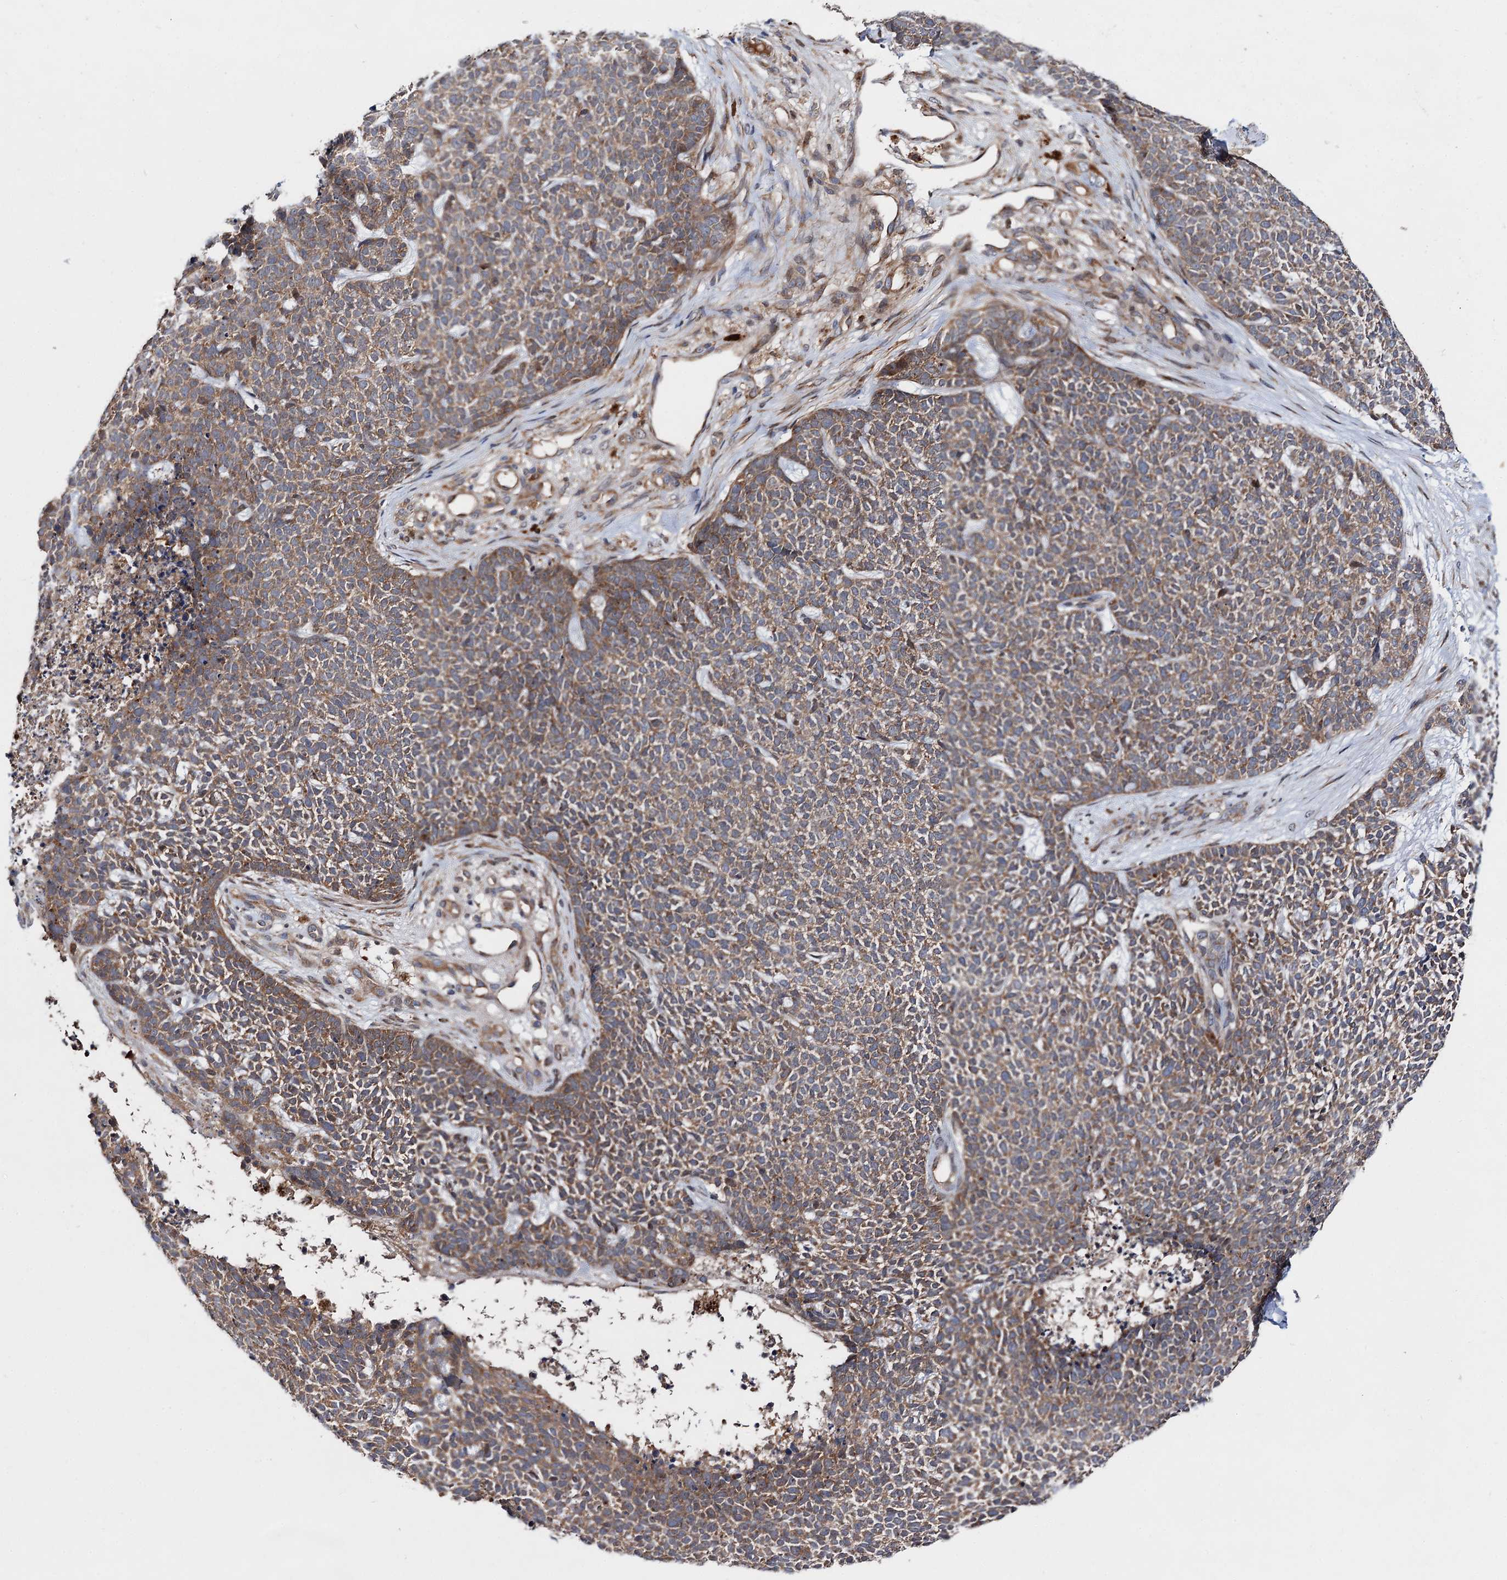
{"staining": {"intensity": "moderate", "quantity": ">75%", "location": "cytoplasmic/membranous"}, "tissue": "skin cancer", "cell_type": "Tumor cells", "image_type": "cancer", "snomed": [{"axis": "morphology", "description": "Basal cell carcinoma"}, {"axis": "topography", "description": "Skin"}], "caption": "A brown stain shows moderate cytoplasmic/membranous staining of a protein in basal cell carcinoma (skin) tumor cells.", "gene": "NAA25", "patient": {"sex": "female", "age": 84}}